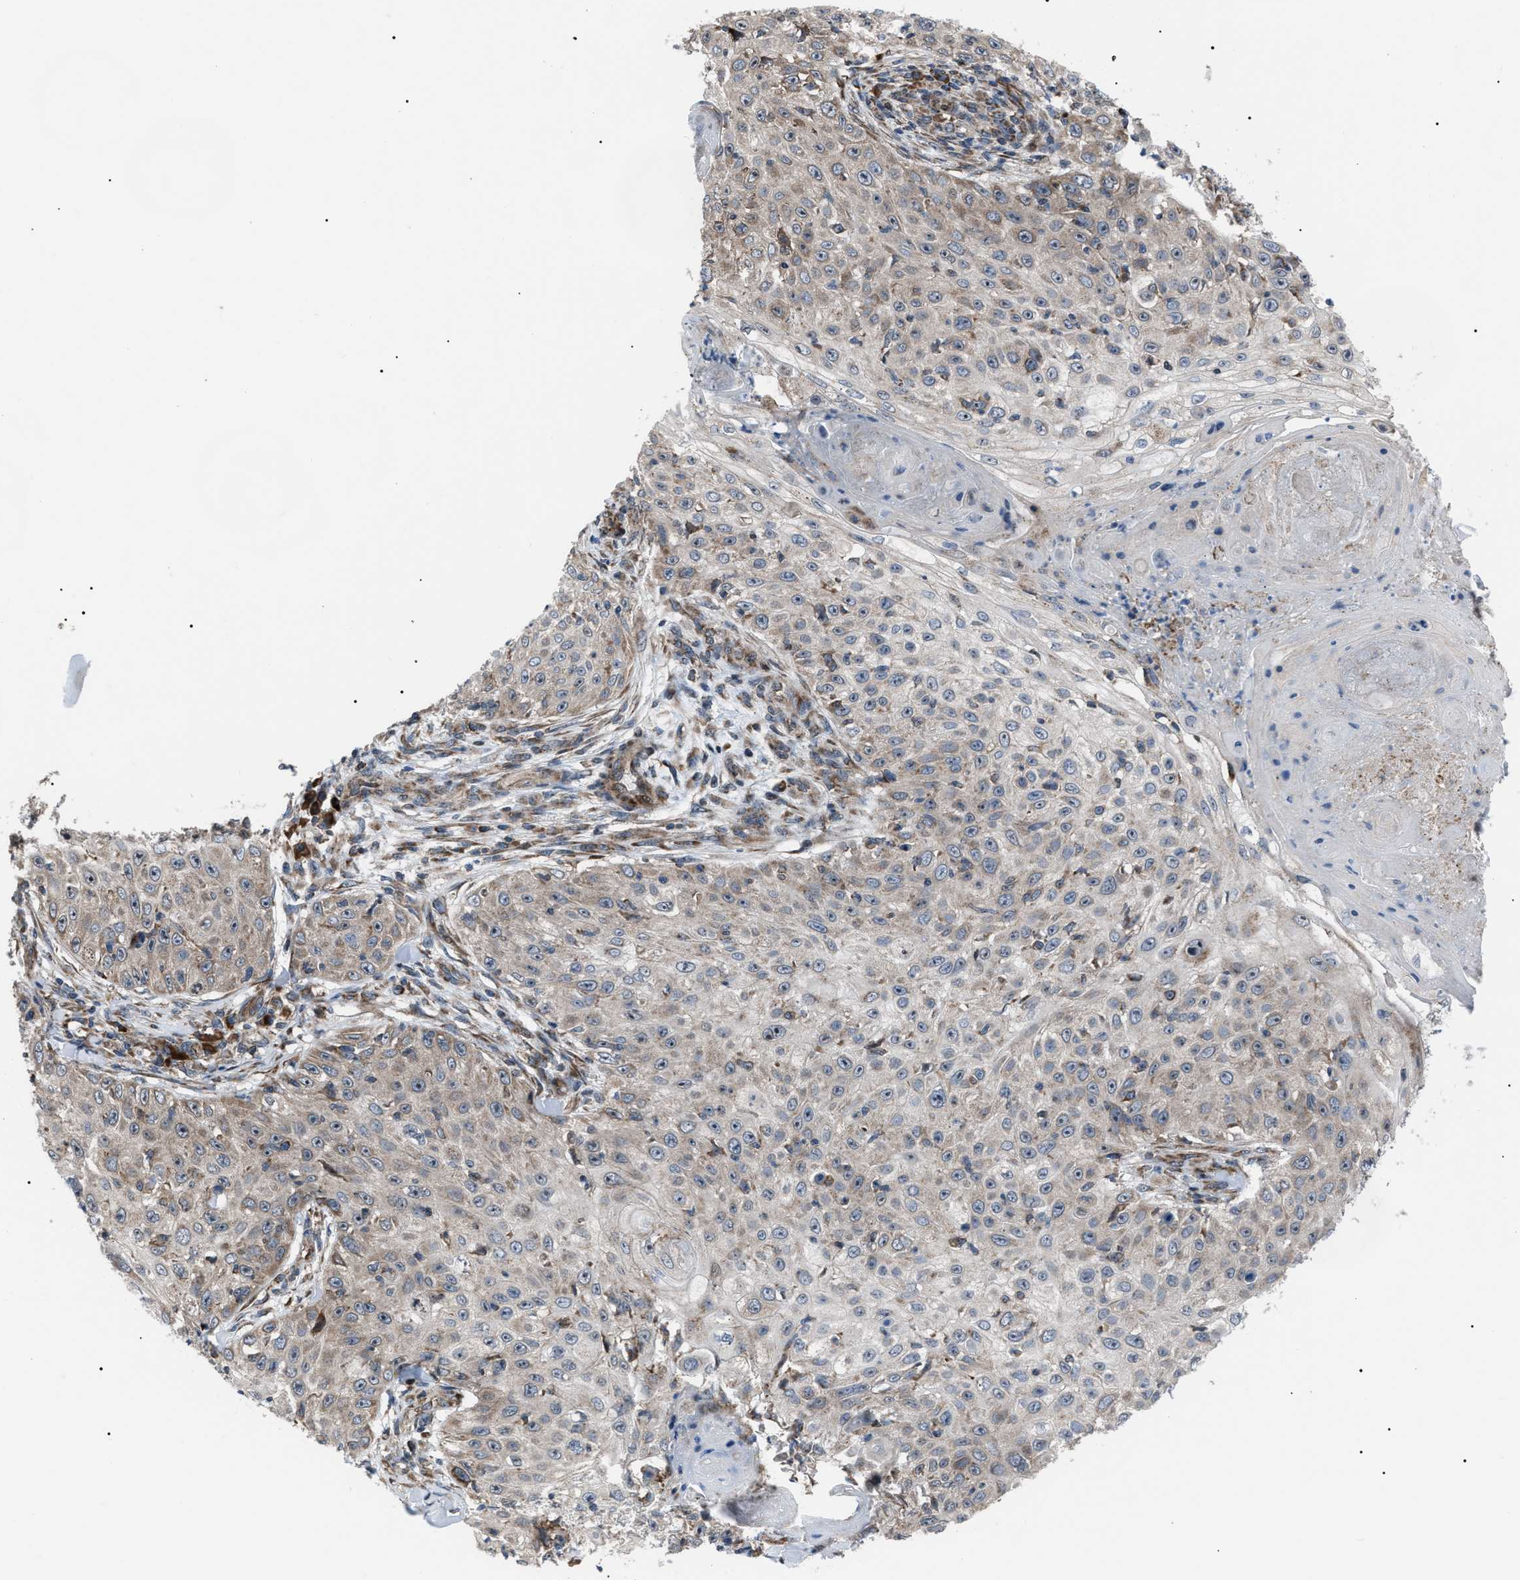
{"staining": {"intensity": "weak", "quantity": ">75%", "location": "cytoplasmic/membranous"}, "tissue": "skin cancer", "cell_type": "Tumor cells", "image_type": "cancer", "snomed": [{"axis": "morphology", "description": "Squamous cell carcinoma, NOS"}, {"axis": "topography", "description": "Skin"}], "caption": "Human skin squamous cell carcinoma stained for a protein (brown) demonstrates weak cytoplasmic/membranous positive expression in approximately >75% of tumor cells.", "gene": "AGO2", "patient": {"sex": "male", "age": 86}}